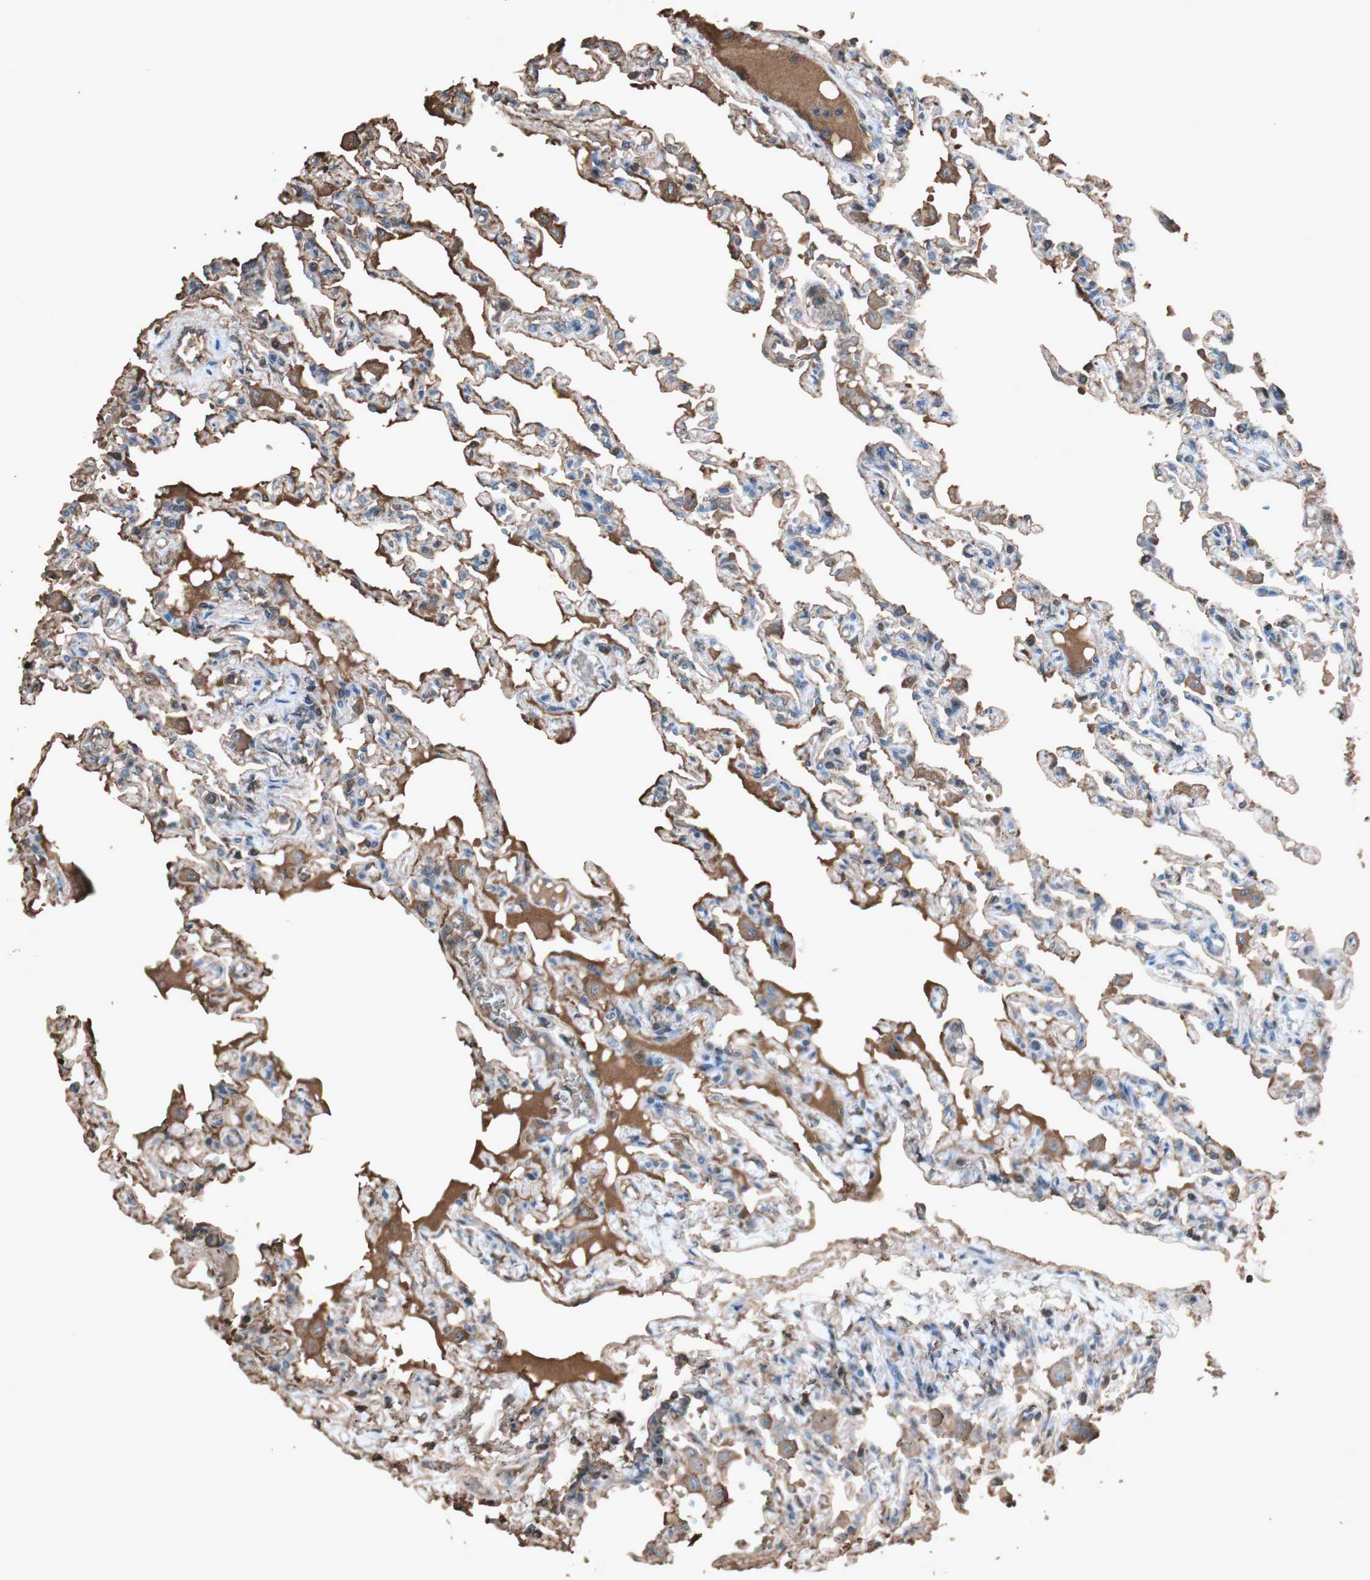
{"staining": {"intensity": "moderate", "quantity": "25%-75%", "location": "cytoplasmic/membranous"}, "tissue": "lung", "cell_type": "Alveolar cells", "image_type": "normal", "snomed": [{"axis": "morphology", "description": "Normal tissue, NOS"}, {"axis": "topography", "description": "Lung"}], "caption": "The micrograph shows immunohistochemical staining of benign lung. There is moderate cytoplasmic/membranous staining is present in approximately 25%-75% of alveolar cells. (Stains: DAB (3,3'-diaminobenzidine) in brown, nuclei in blue, Microscopy: brightfield microscopy at high magnification).", "gene": "MMP14", "patient": {"sex": "male", "age": 21}}